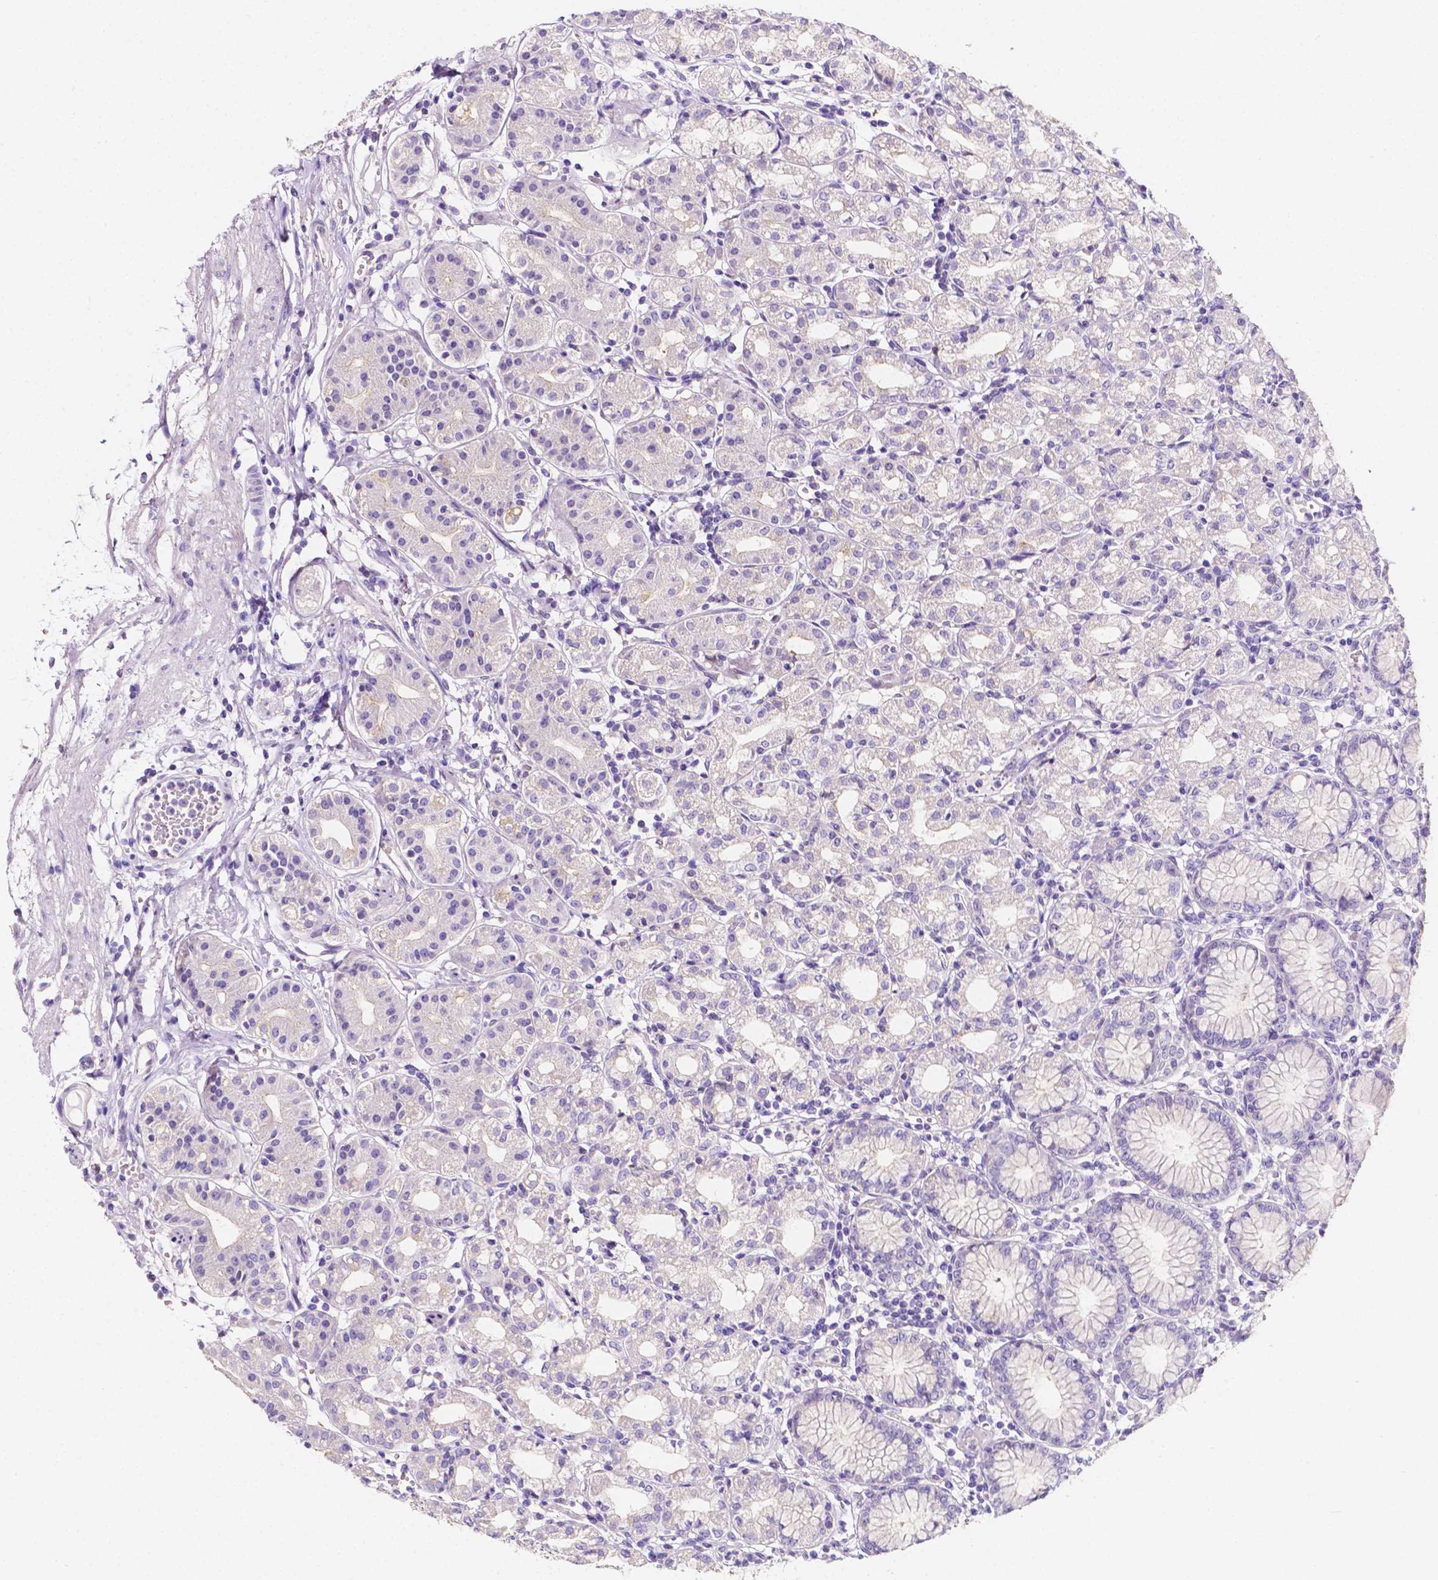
{"staining": {"intensity": "negative", "quantity": "none", "location": "none"}, "tissue": "stomach", "cell_type": "Glandular cells", "image_type": "normal", "snomed": [{"axis": "morphology", "description": "Normal tissue, NOS"}, {"axis": "topography", "description": "Skeletal muscle"}, {"axis": "topography", "description": "Stomach"}], "caption": "Stomach was stained to show a protein in brown. There is no significant positivity in glandular cells. The staining was performed using DAB (3,3'-diaminobenzidine) to visualize the protein expression in brown, while the nuclei were stained in blue with hematoxylin (Magnification: 20x).", "gene": "CLSTN2", "patient": {"sex": "female", "age": 57}}